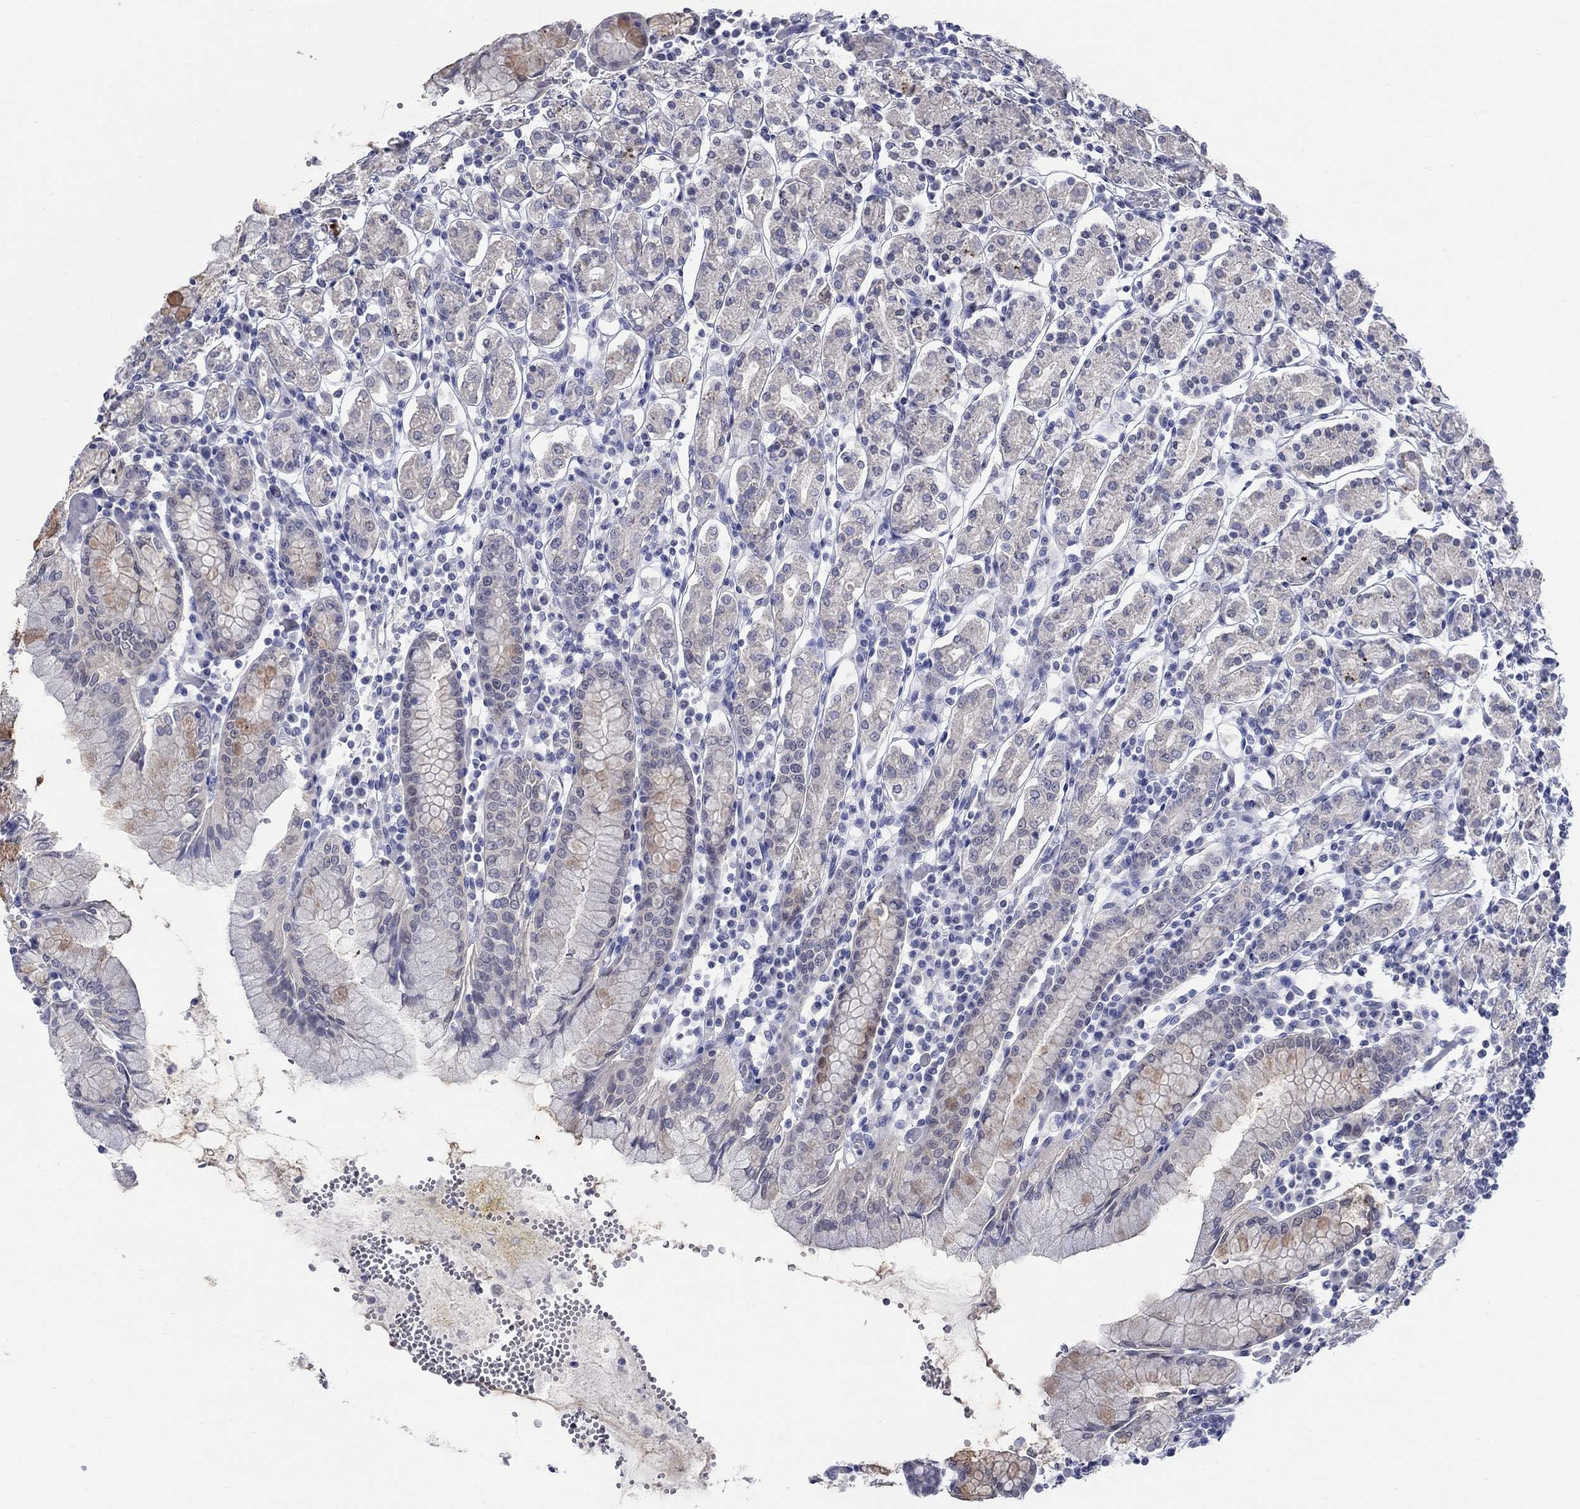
{"staining": {"intensity": "weak", "quantity": "<25%", "location": "cytoplasmic/membranous"}, "tissue": "stomach", "cell_type": "Glandular cells", "image_type": "normal", "snomed": [{"axis": "morphology", "description": "Normal tissue, NOS"}, {"axis": "topography", "description": "Stomach, upper"}, {"axis": "topography", "description": "Stomach"}], "caption": "Benign stomach was stained to show a protein in brown. There is no significant positivity in glandular cells.", "gene": "ATP6V1G2", "patient": {"sex": "male", "age": 62}}